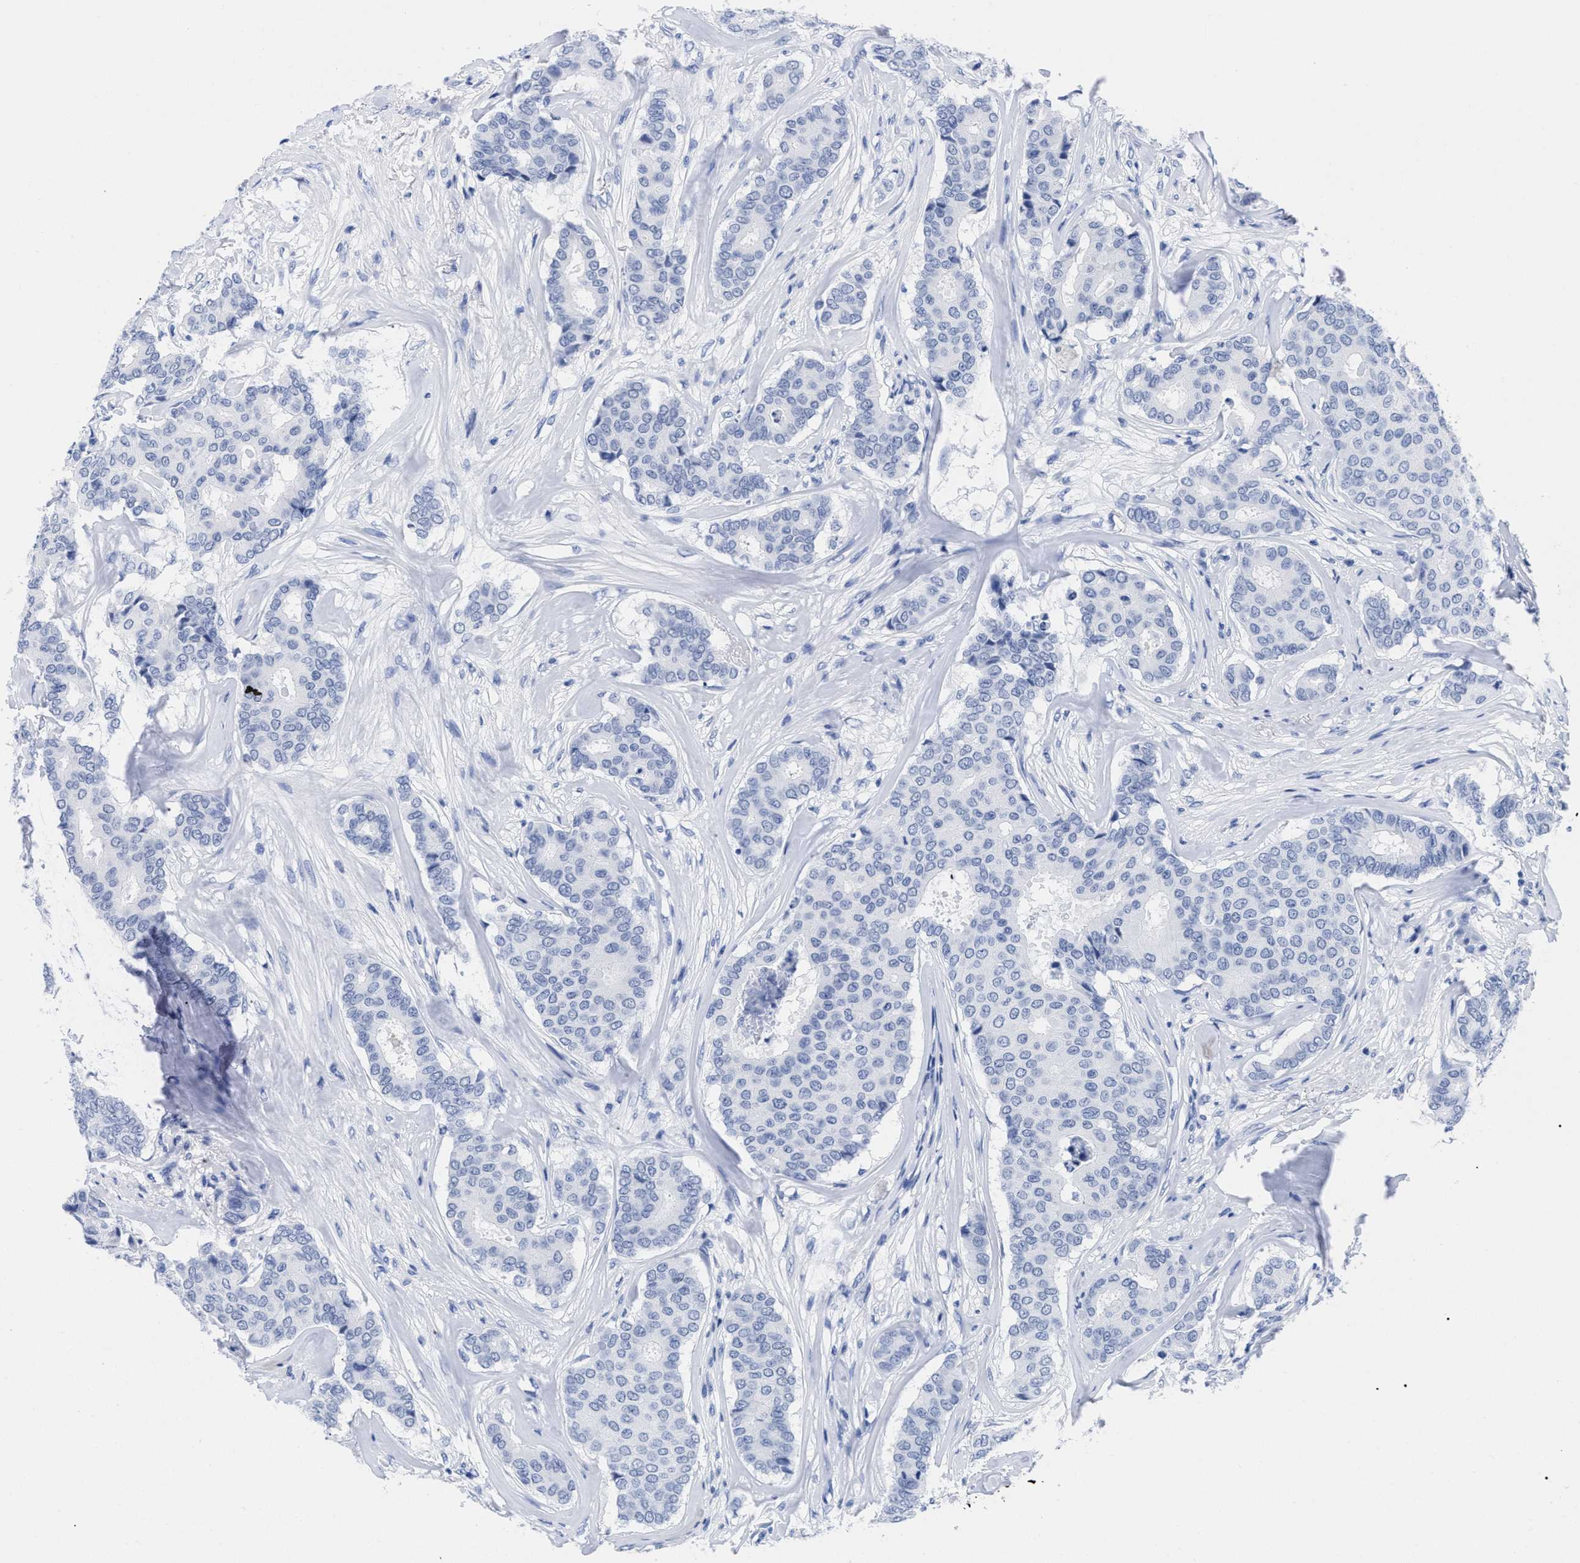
{"staining": {"intensity": "negative", "quantity": "none", "location": "none"}, "tissue": "breast cancer", "cell_type": "Tumor cells", "image_type": "cancer", "snomed": [{"axis": "morphology", "description": "Duct carcinoma"}, {"axis": "topography", "description": "Breast"}], "caption": "Protein analysis of breast cancer (intraductal carcinoma) shows no significant staining in tumor cells.", "gene": "TREML1", "patient": {"sex": "female", "age": 75}}